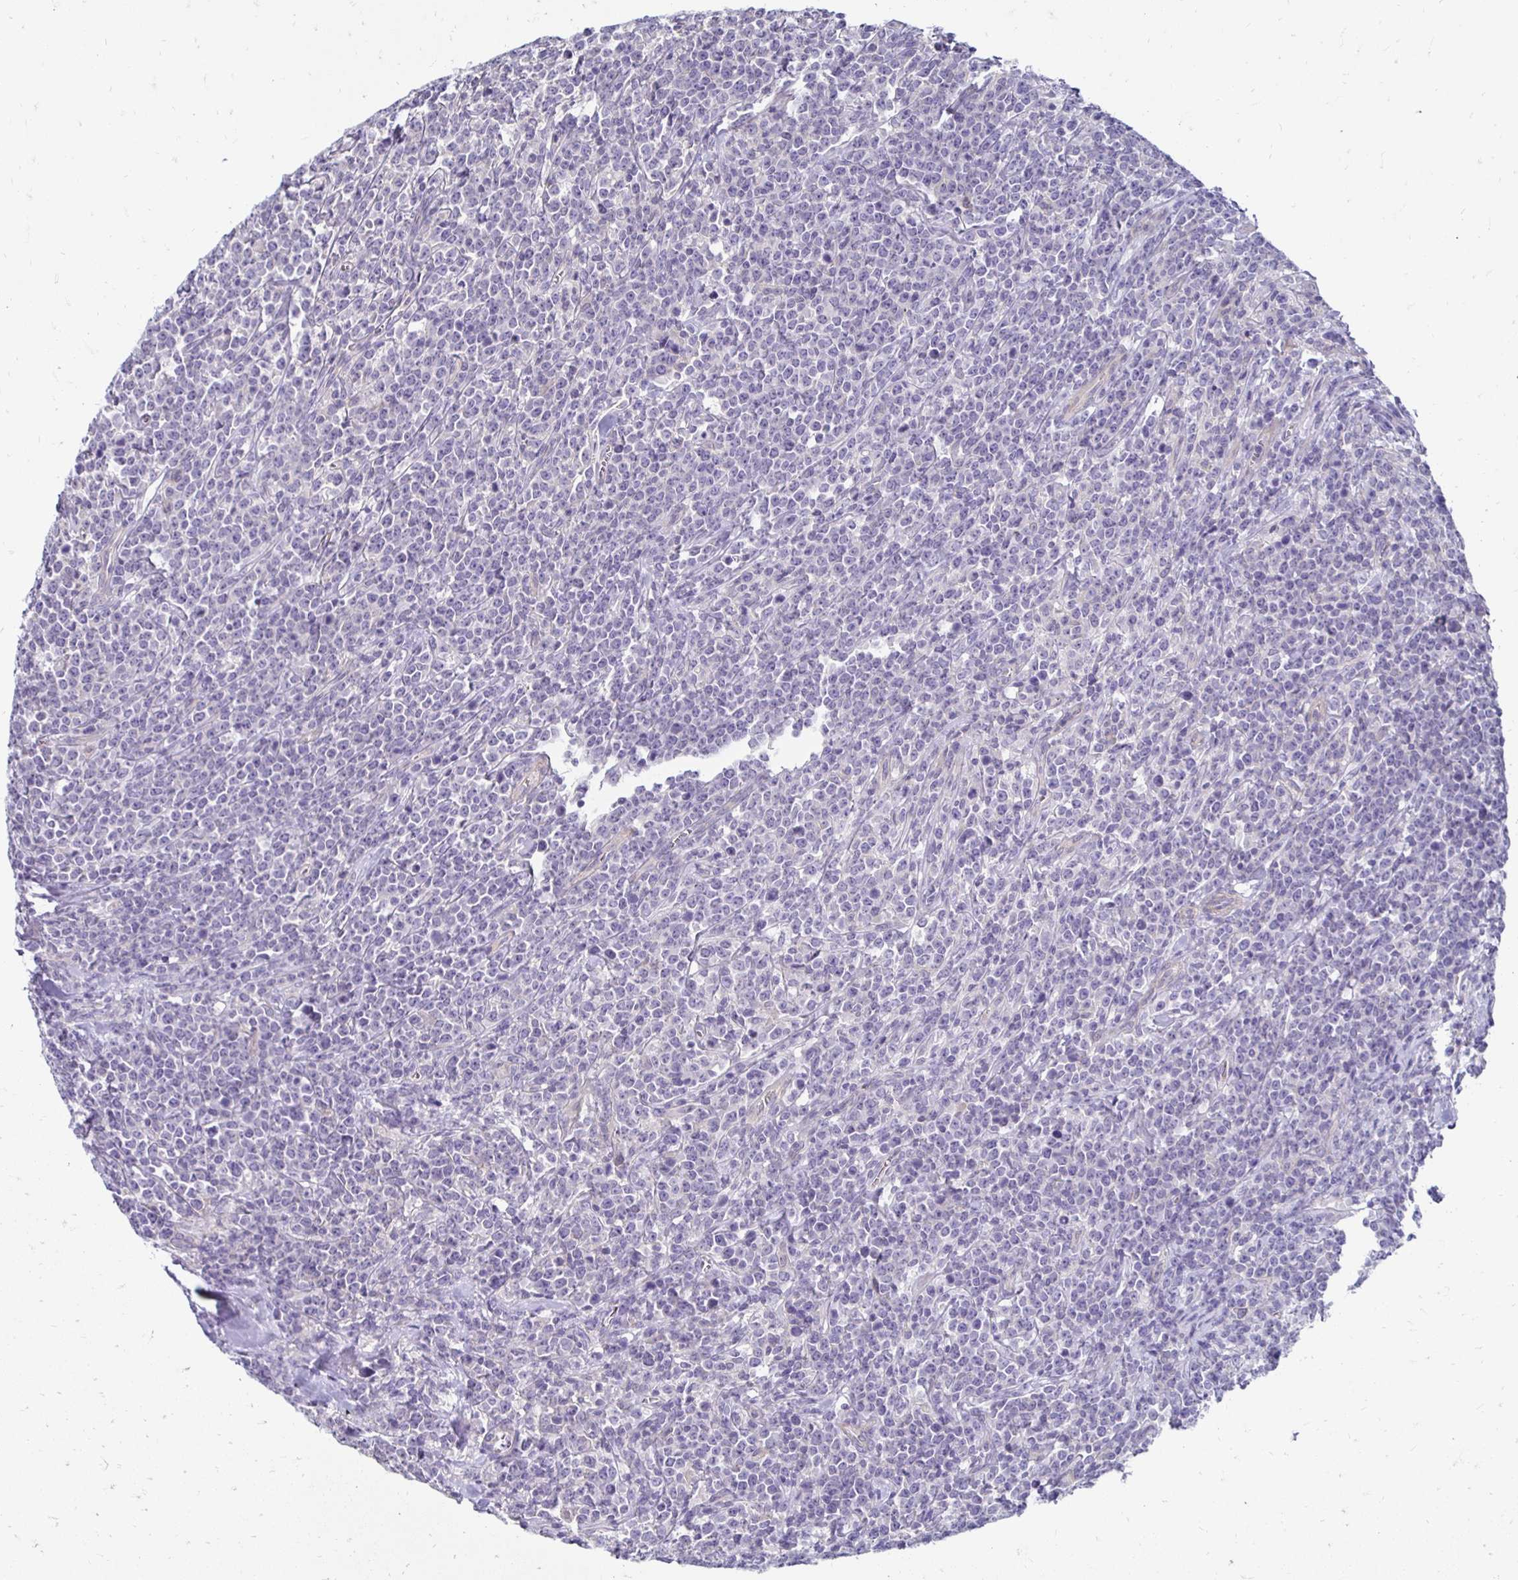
{"staining": {"intensity": "negative", "quantity": "none", "location": "none"}, "tissue": "lymphoma", "cell_type": "Tumor cells", "image_type": "cancer", "snomed": [{"axis": "morphology", "description": "Malignant lymphoma, non-Hodgkin's type, High grade"}, {"axis": "topography", "description": "Small intestine"}], "caption": "High power microscopy histopathology image of an immunohistochemistry photomicrograph of high-grade malignant lymphoma, non-Hodgkin's type, revealing no significant staining in tumor cells.", "gene": "AKAP6", "patient": {"sex": "female", "age": 56}}